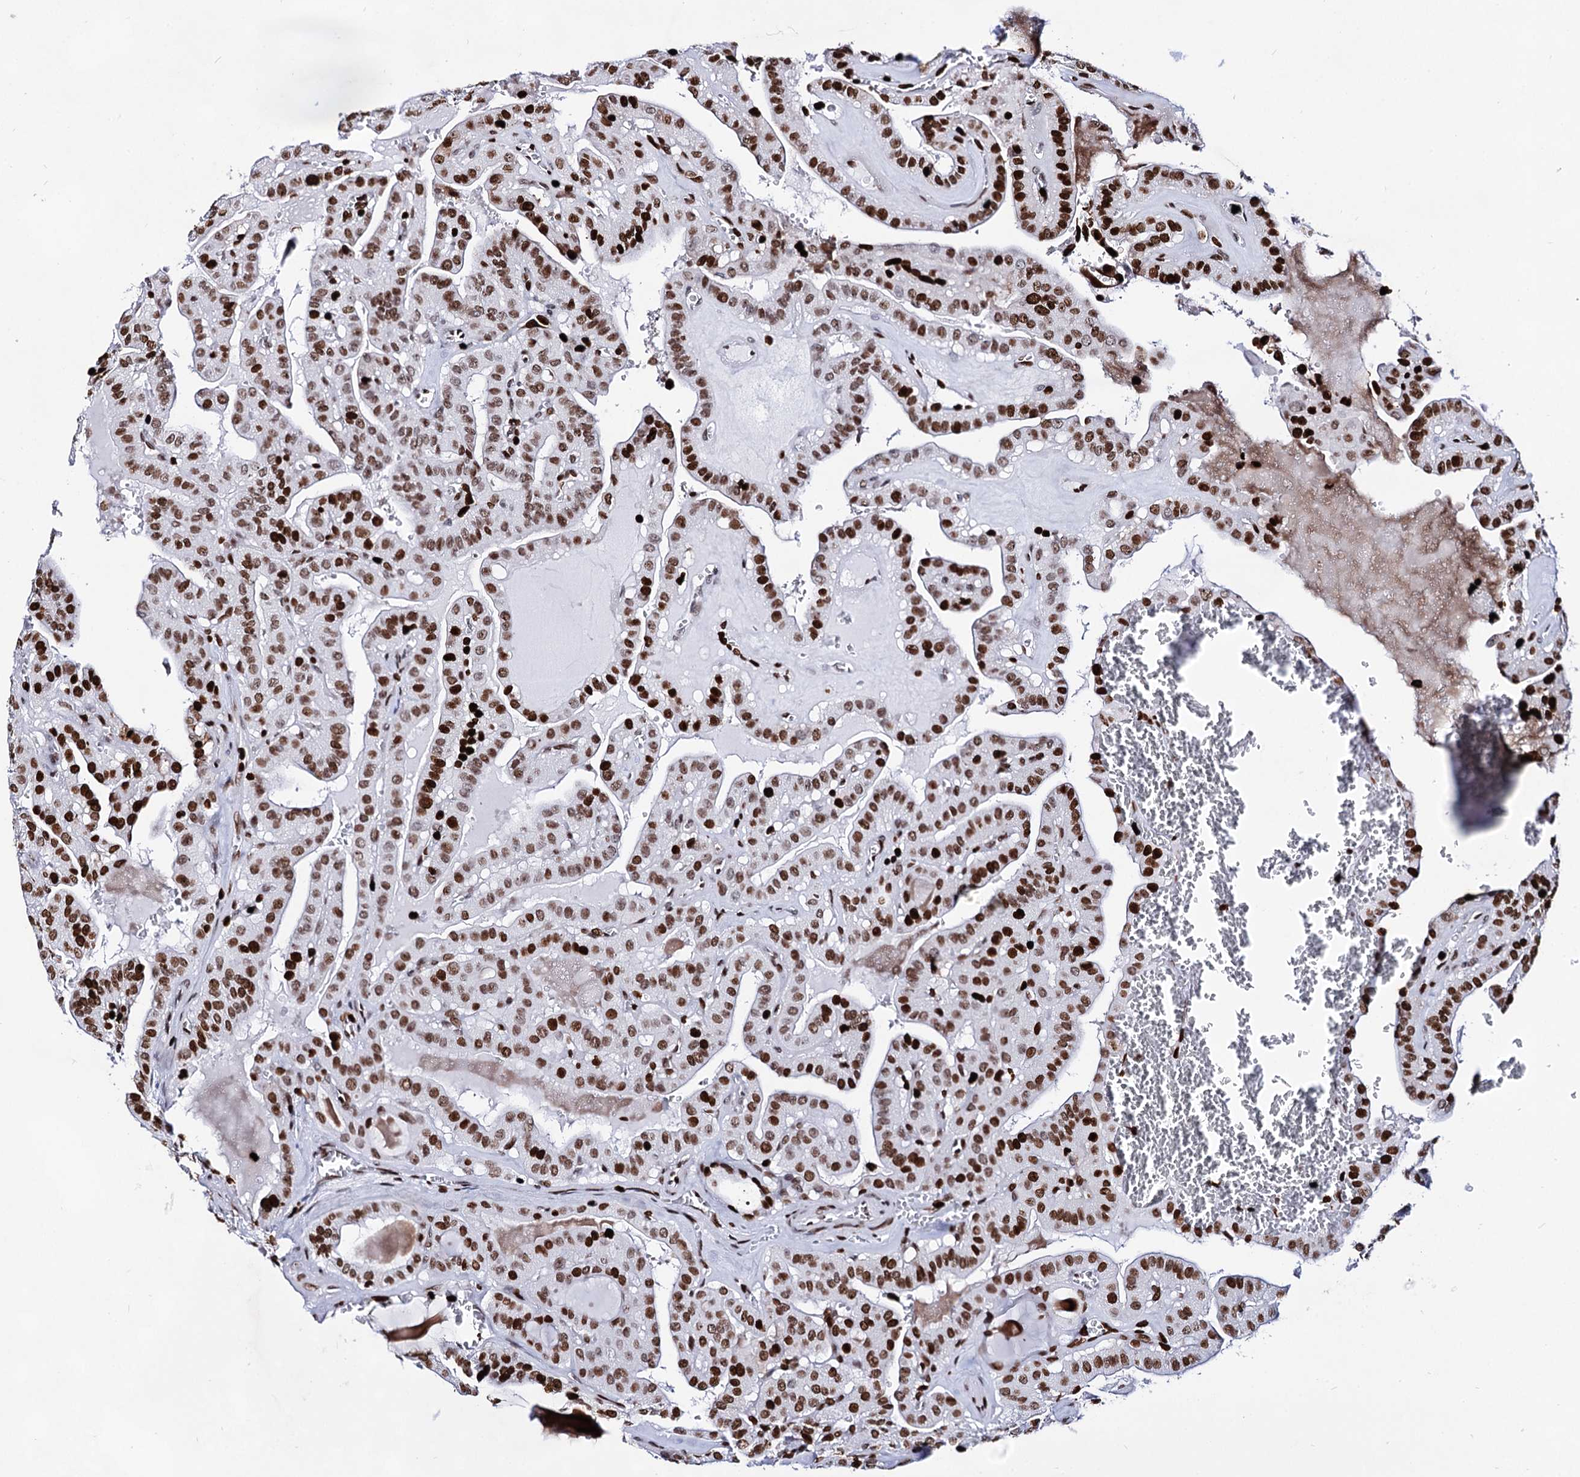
{"staining": {"intensity": "strong", "quantity": ">75%", "location": "nuclear"}, "tissue": "thyroid cancer", "cell_type": "Tumor cells", "image_type": "cancer", "snomed": [{"axis": "morphology", "description": "Papillary adenocarcinoma, NOS"}, {"axis": "topography", "description": "Thyroid gland"}], "caption": "Papillary adenocarcinoma (thyroid) stained with a brown dye shows strong nuclear positive expression in approximately >75% of tumor cells.", "gene": "HMGB2", "patient": {"sex": "male", "age": 52}}